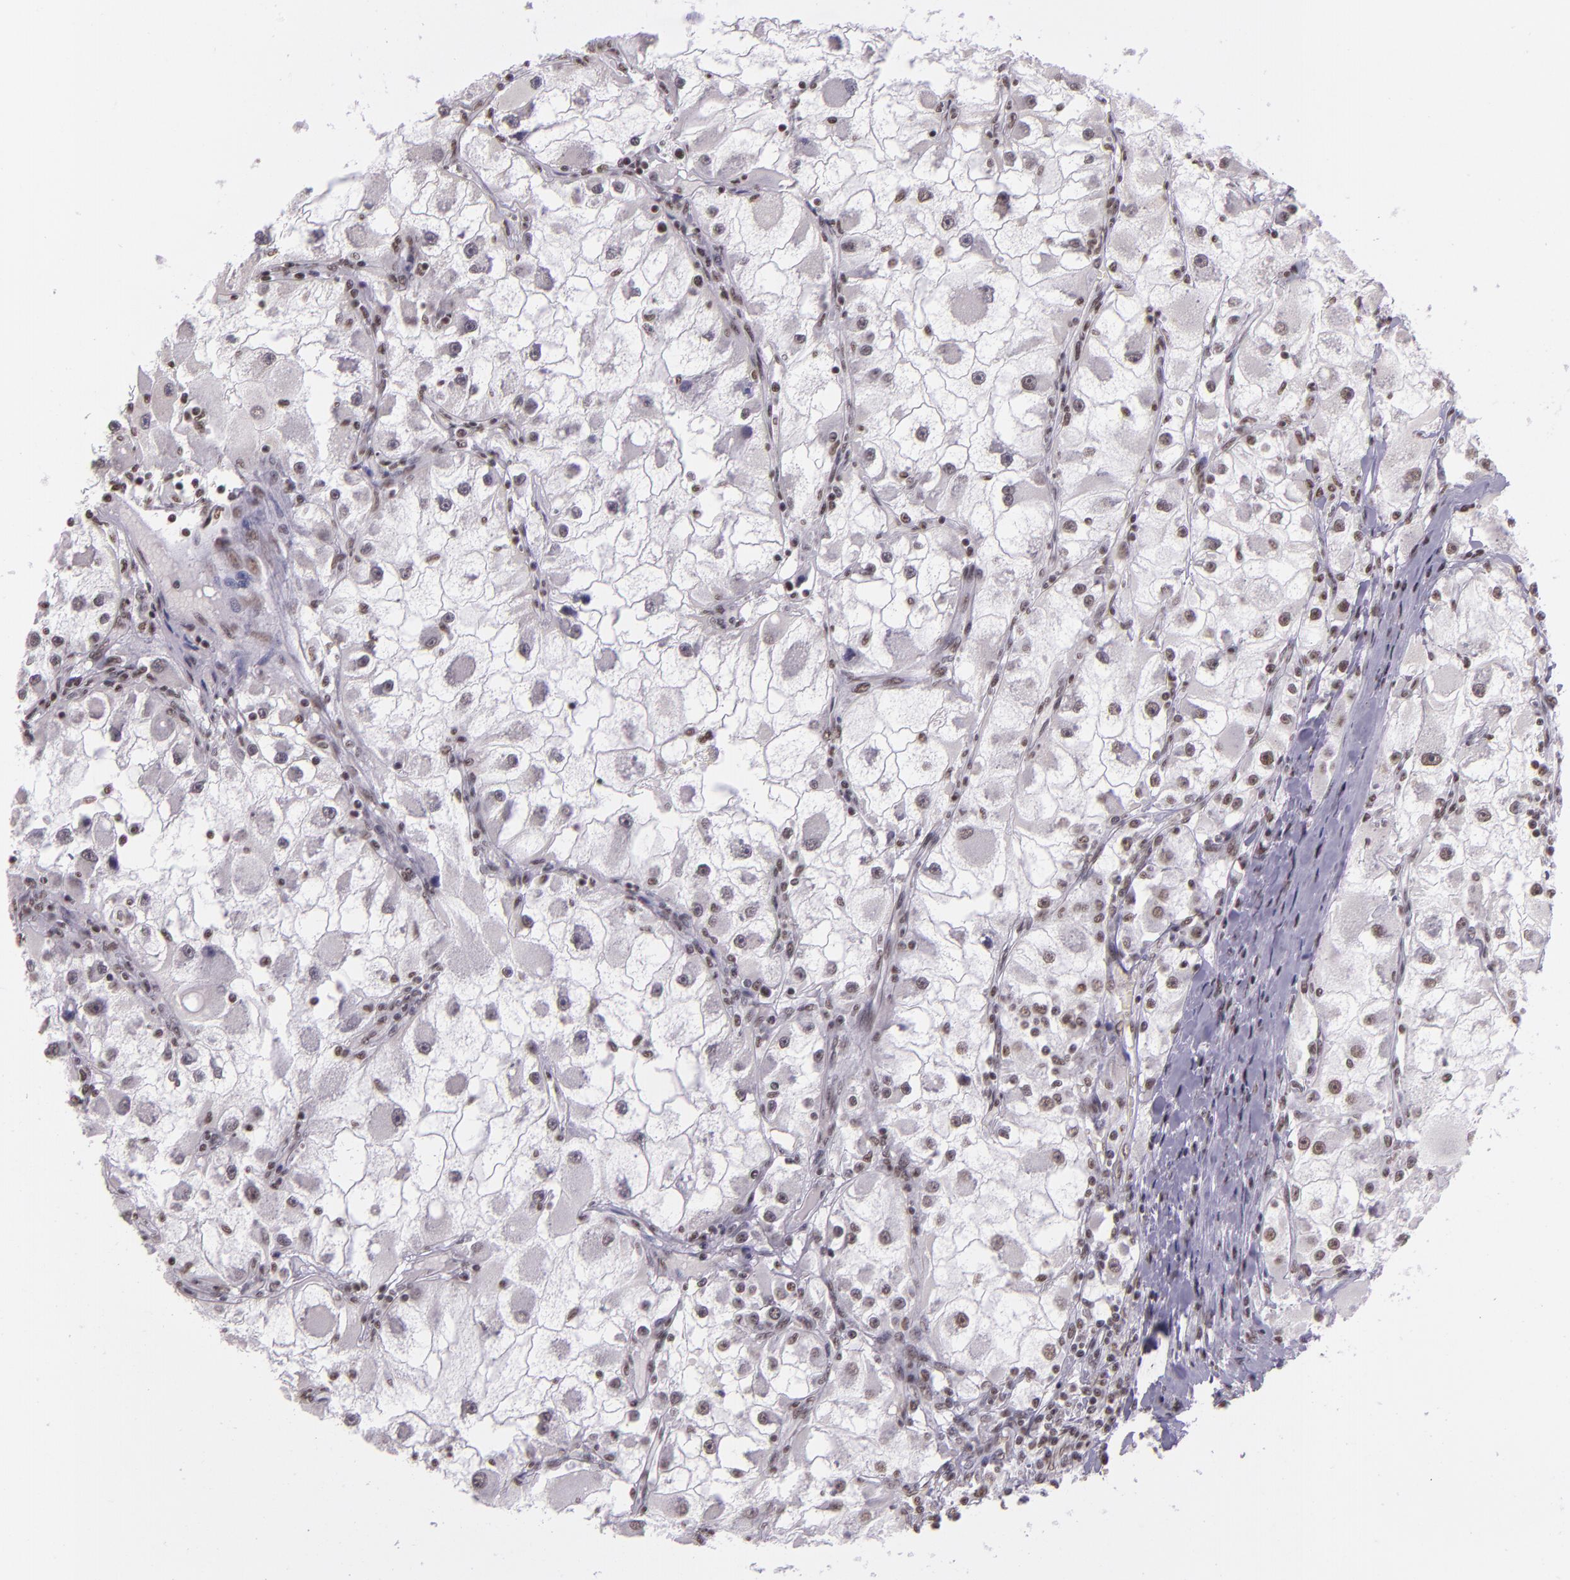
{"staining": {"intensity": "weak", "quantity": "<25%", "location": "nuclear"}, "tissue": "renal cancer", "cell_type": "Tumor cells", "image_type": "cancer", "snomed": [{"axis": "morphology", "description": "Adenocarcinoma, NOS"}, {"axis": "topography", "description": "Kidney"}], "caption": "This micrograph is of renal adenocarcinoma stained with IHC to label a protein in brown with the nuclei are counter-stained blue. There is no expression in tumor cells. (DAB IHC, high magnification).", "gene": "USF1", "patient": {"sex": "female", "age": 73}}